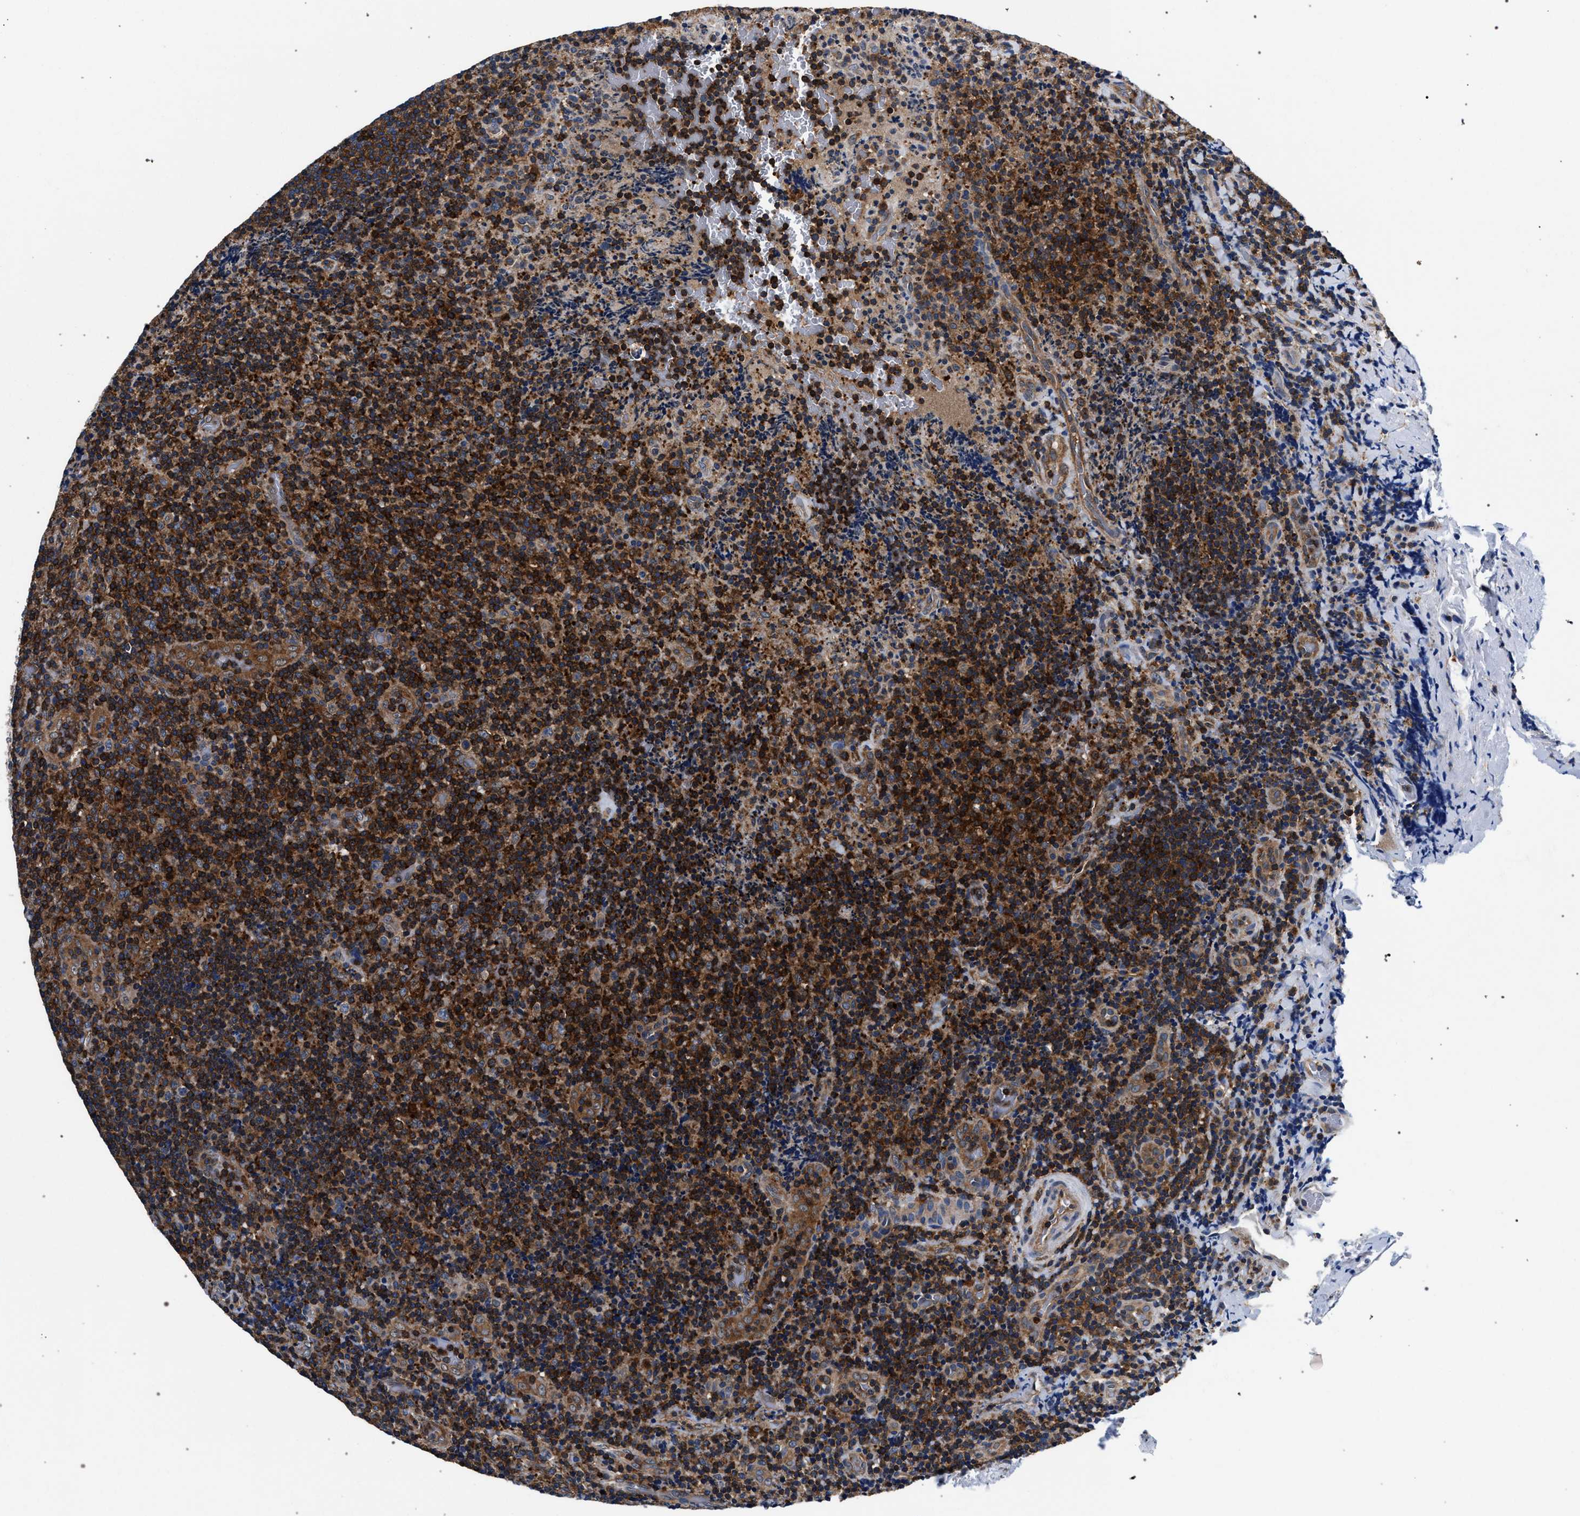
{"staining": {"intensity": "strong", "quantity": ">75%", "location": "cytoplasmic/membranous"}, "tissue": "lymphoma", "cell_type": "Tumor cells", "image_type": "cancer", "snomed": [{"axis": "morphology", "description": "Malignant lymphoma, non-Hodgkin's type, High grade"}, {"axis": "topography", "description": "Tonsil"}], "caption": "This is an image of IHC staining of lymphoma, which shows strong positivity in the cytoplasmic/membranous of tumor cells.", "gene": "LASP1", "patient": {"sex": "female", "age": 36}}